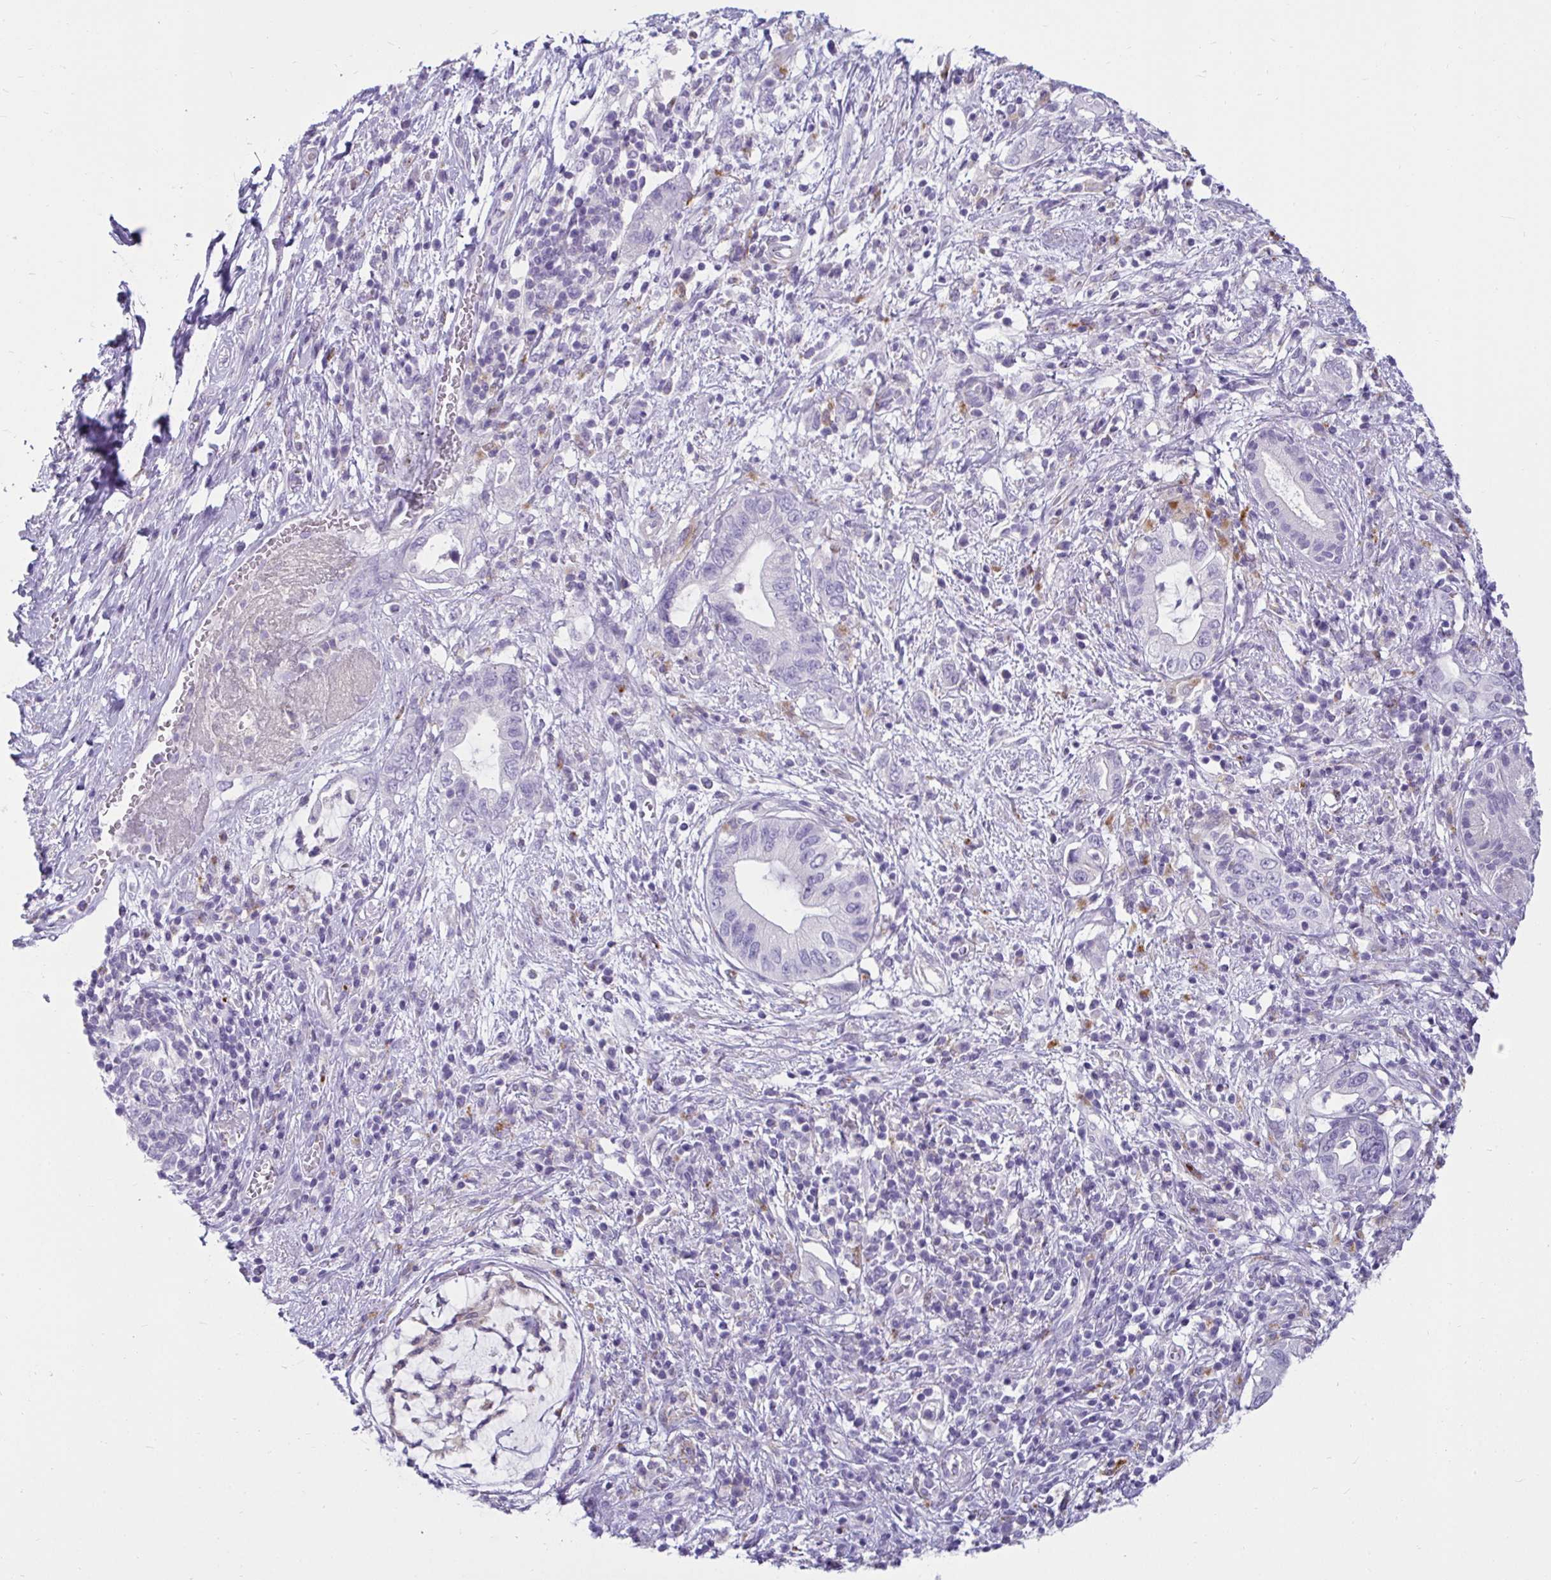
{"staining": {"intensity": "negative", "quantity": "none", "location": "none"}, "tissue": "pancreatic cancer", "cell_type": "Tumor cells", "image_type": "cancer", "snomed": [{"axis": "morphology", "description": "Adenocarcinoma, NOS"}, {"axis": "topography", "description": "Pancreas"}], "caption": "Immunohistochemical staining of pancreatic adenocarcinoma exhibits no significant staining in tumor cells.", "gene": "CTSZ", "patient": {"sex": "female", "age": 72}}